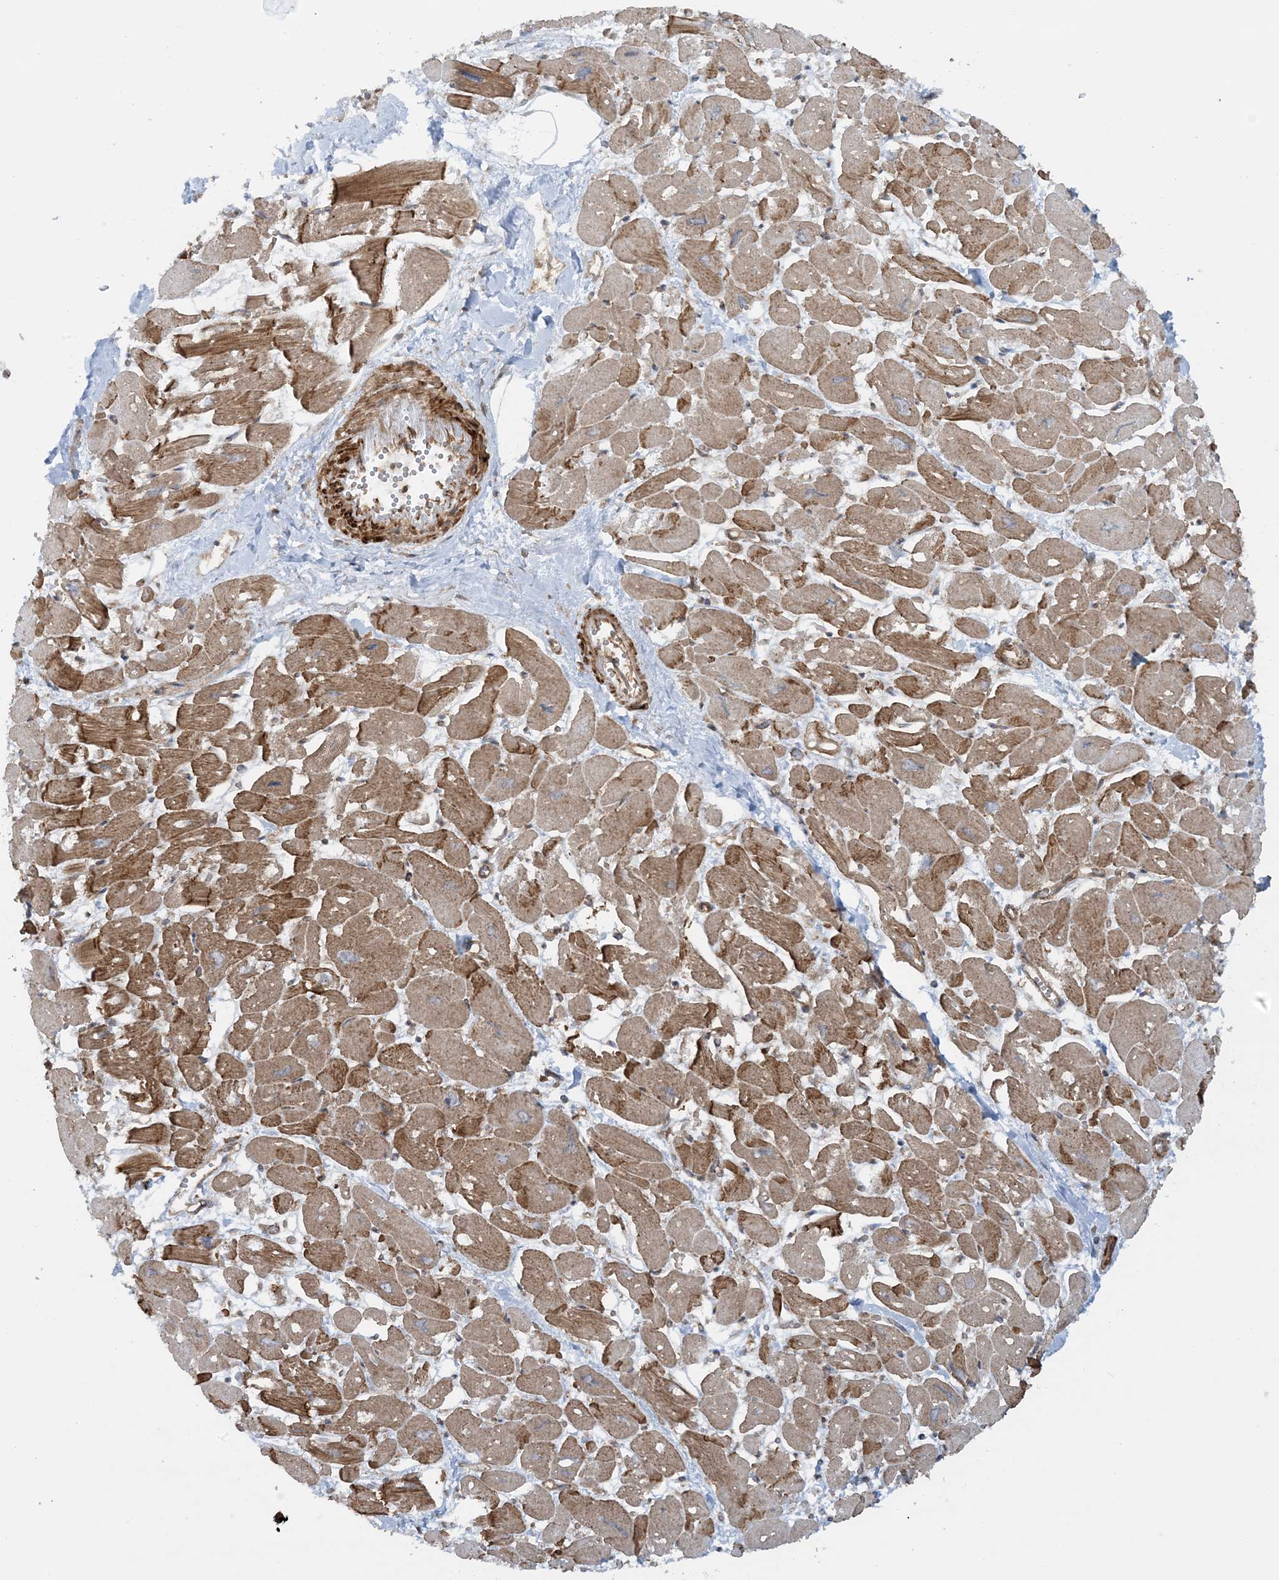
{"staining": {"intensity": "moderate", "quantity": ">75%", "location": "cytoplasmic/membranous"}, "tissue": "heart muscle", "cell_type": "Cardiomyocytes", "image_type": "normal", "snomed": [{"axis": "morphology", "description": "Normal tissue, NOS"}, {"axis": "topography", "description": "Heart"}], "caption": "There is medium levels of moderate cytoplasmic/membranous staining in cardiomyocytes of benign heart muscle, as demonstrated by immunohistochemical staining (brown color).", "gene": "STAM2", "patient": {"sex": "male", "age": 54}}